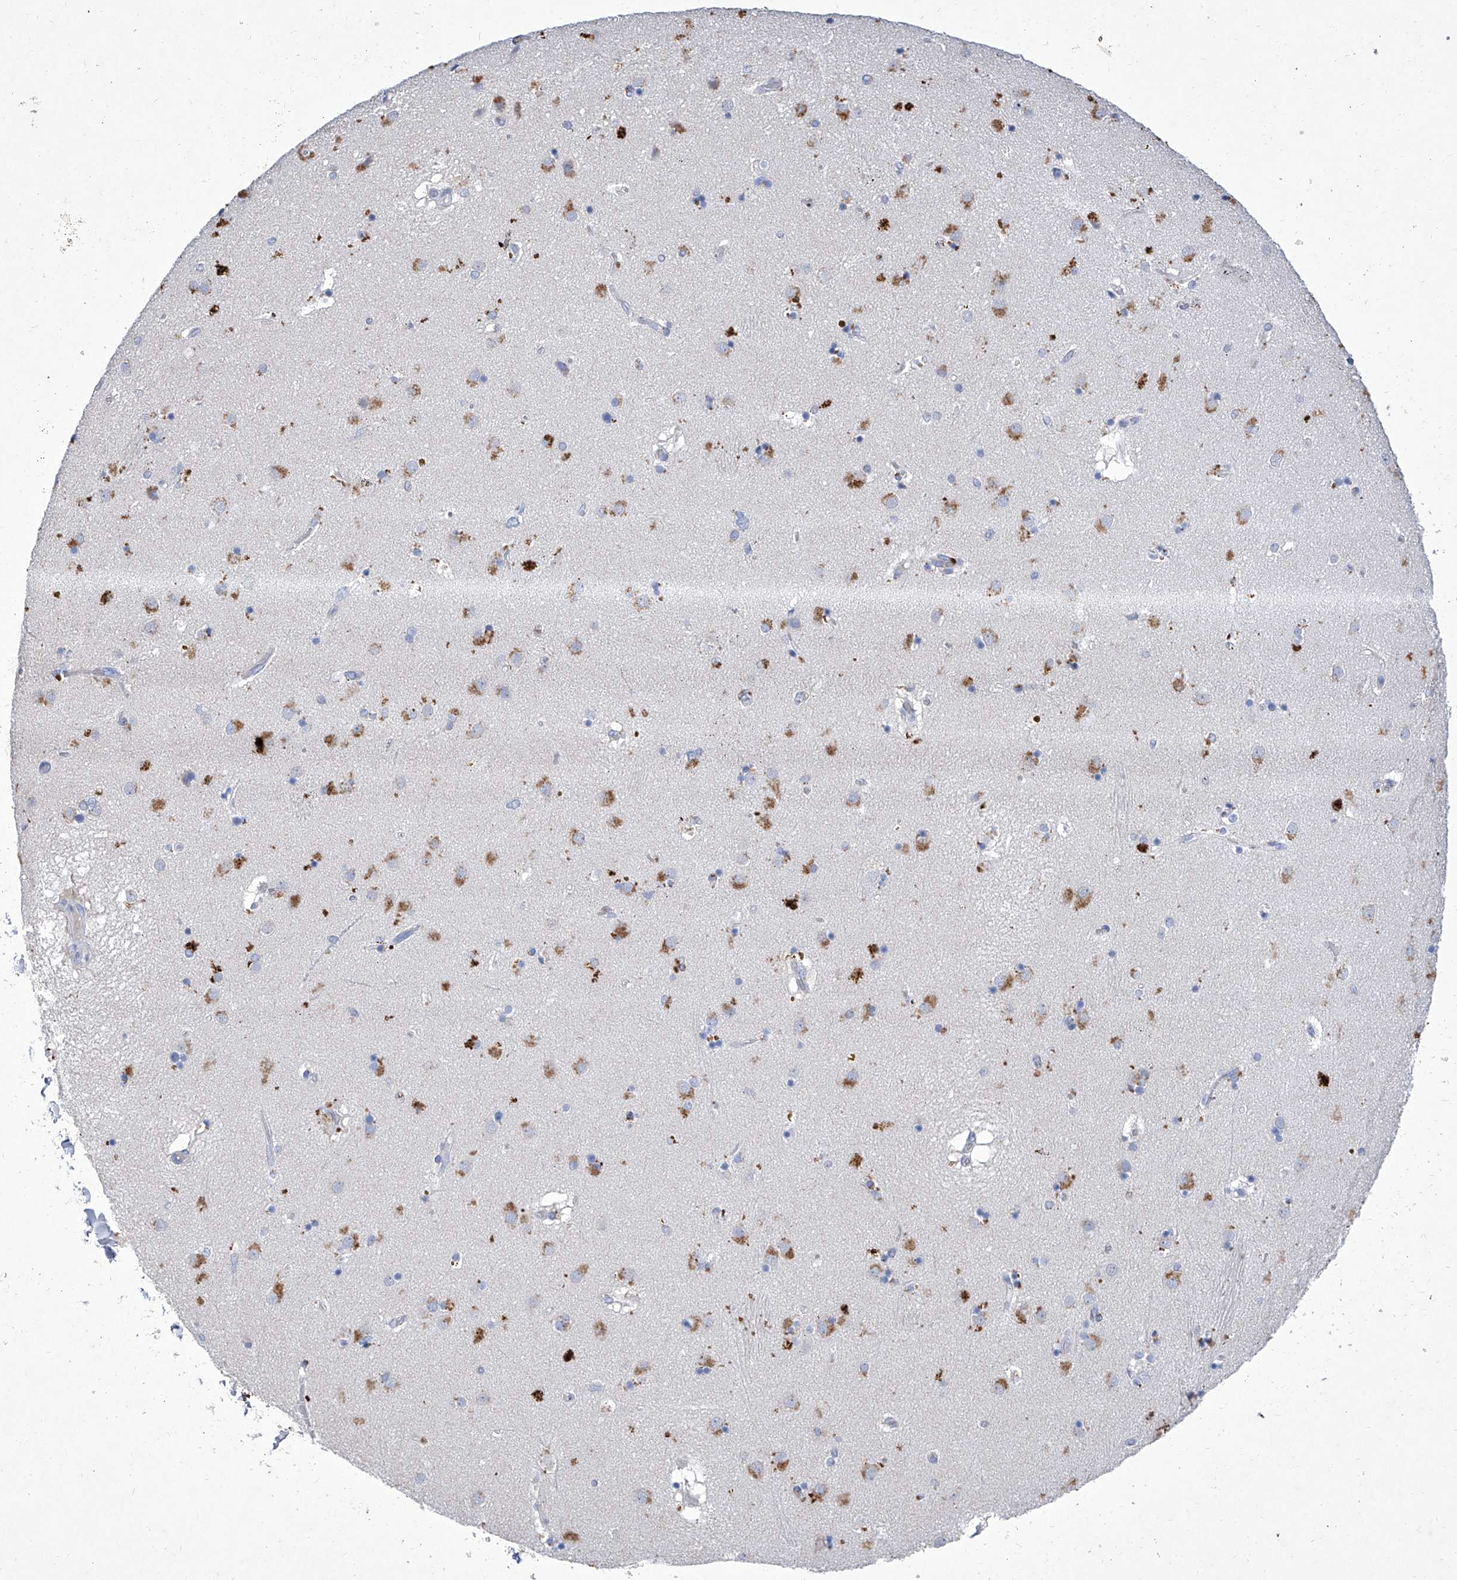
{"staining": {"intensity": "negative", "quantity": "none", "location": "none"}, "tissue": "caudate", "cell_type": "Glial cells", "image_type": "normal", "snomed": [{"axis": "morphology", "description": "Normal tissue, NOS"}, {"axis": "topography", "description": "Lateral ventricle wall"}], "caption": "Immunohistochemical staining of unremarkable human caudate reveals no significant positivity in glial cells.", "gene": "IFNL2", "patient": {"sex": "male", "age": 70}}